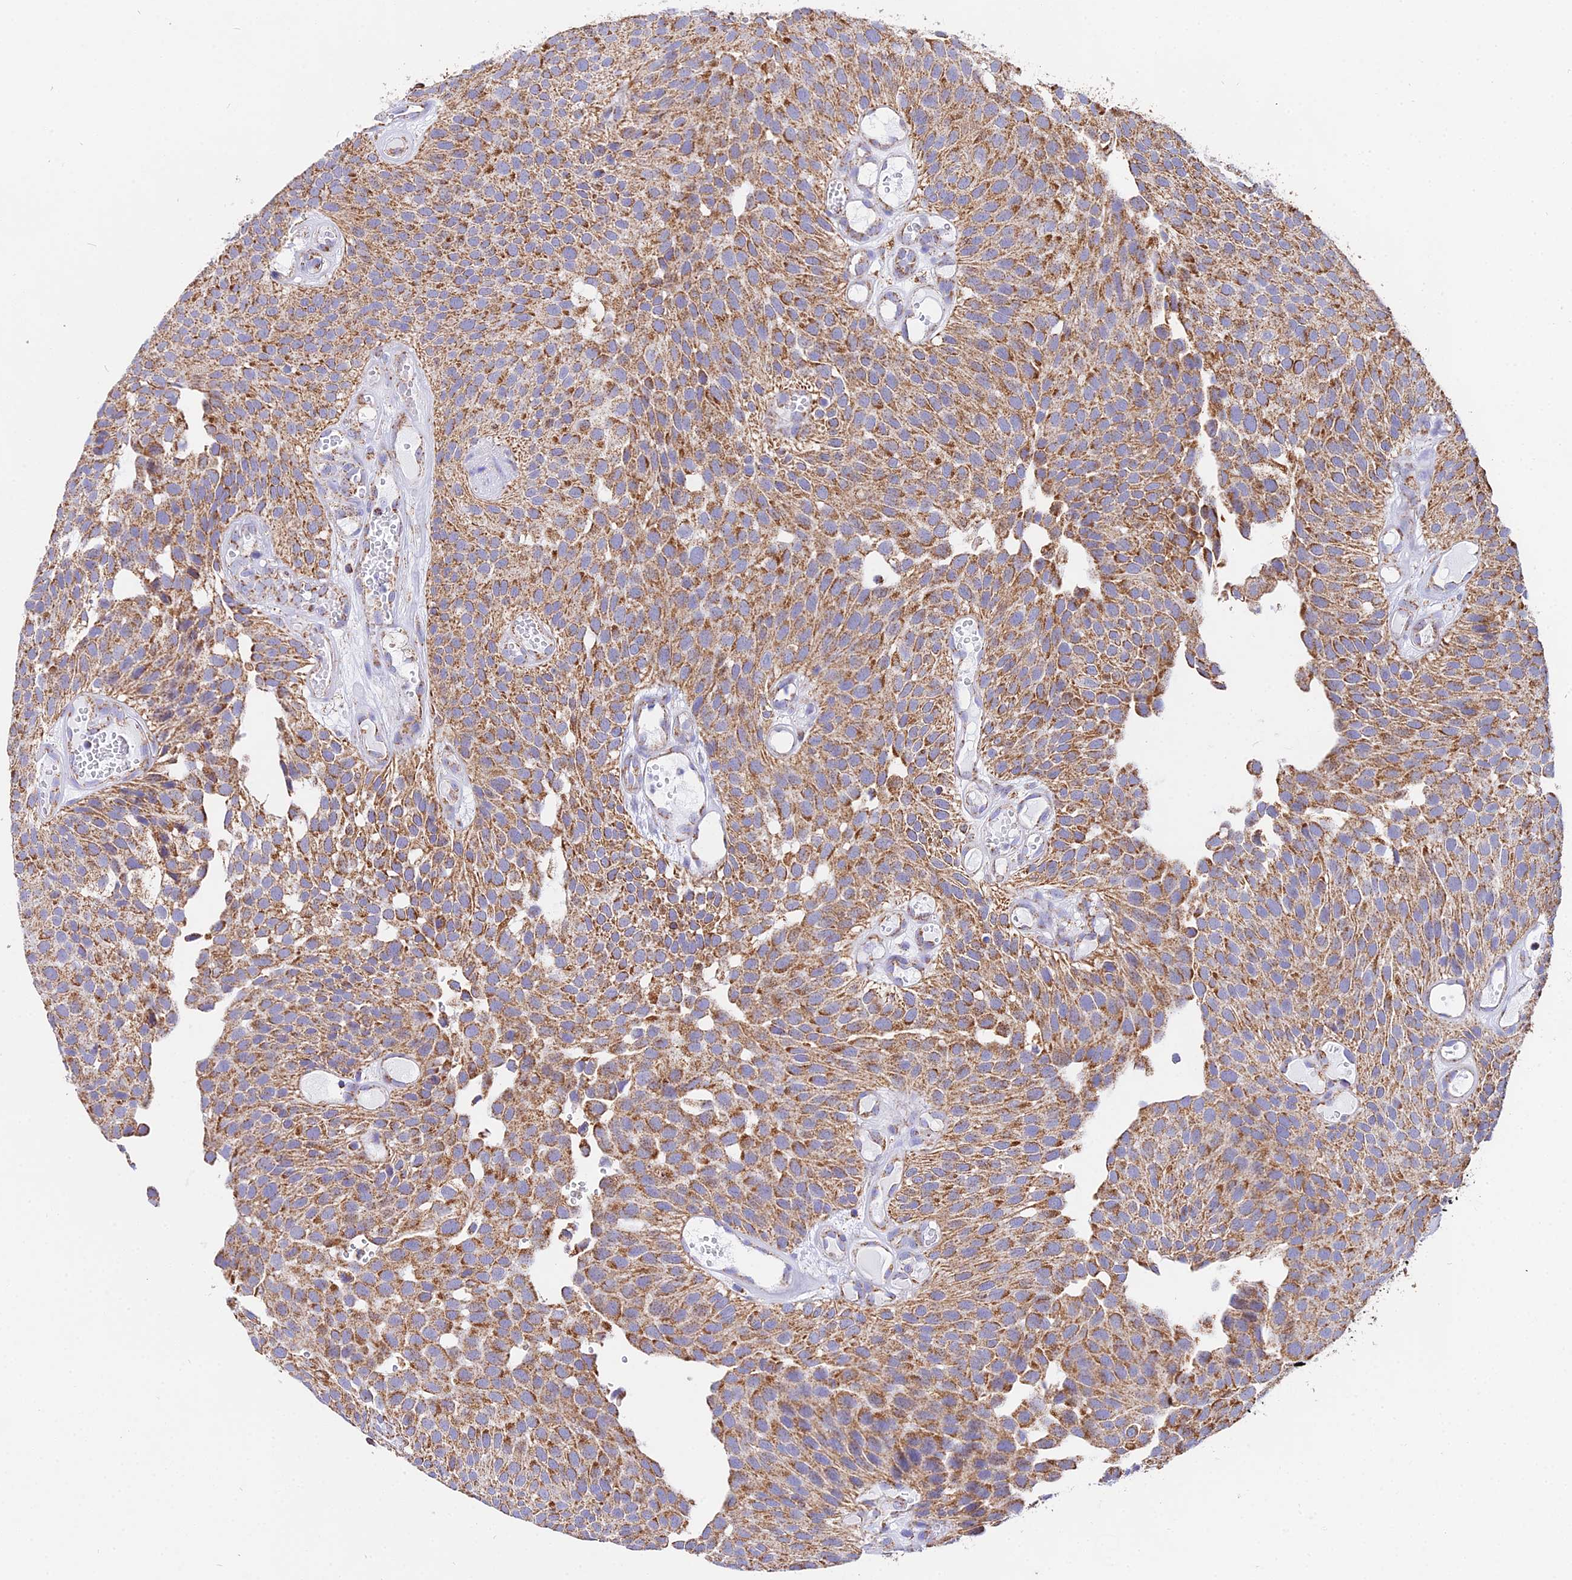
{"staining": {"intensity": "moderate", "quantity": ">75%", "location": "cytoplasmic/membranous"}, "tissue": "urothelial cancer", "cell_type": "Tumor cells", "image_type": "cancer", "snomed": [{"axis": "morphology", "description": "Urothelial carcinoma, Low grade"}, {"axis": "topography", "description": "Urinary bladder"}], "caption": "IHC staining of urothelial cancer, which displays medium levels of moderate cytoplasmic/membranous staining in about >75% of tumor cells indicating moderate cytoplasmic/membranous protein expression. The staining was performed using DAB (3,3'-diaminobenzidine) (brown) for protein detection and nuclei were counterstained in hematoxylin (blue).", "gene": "ATP5PD", "patient": {"sex": "male", "age": 89}}